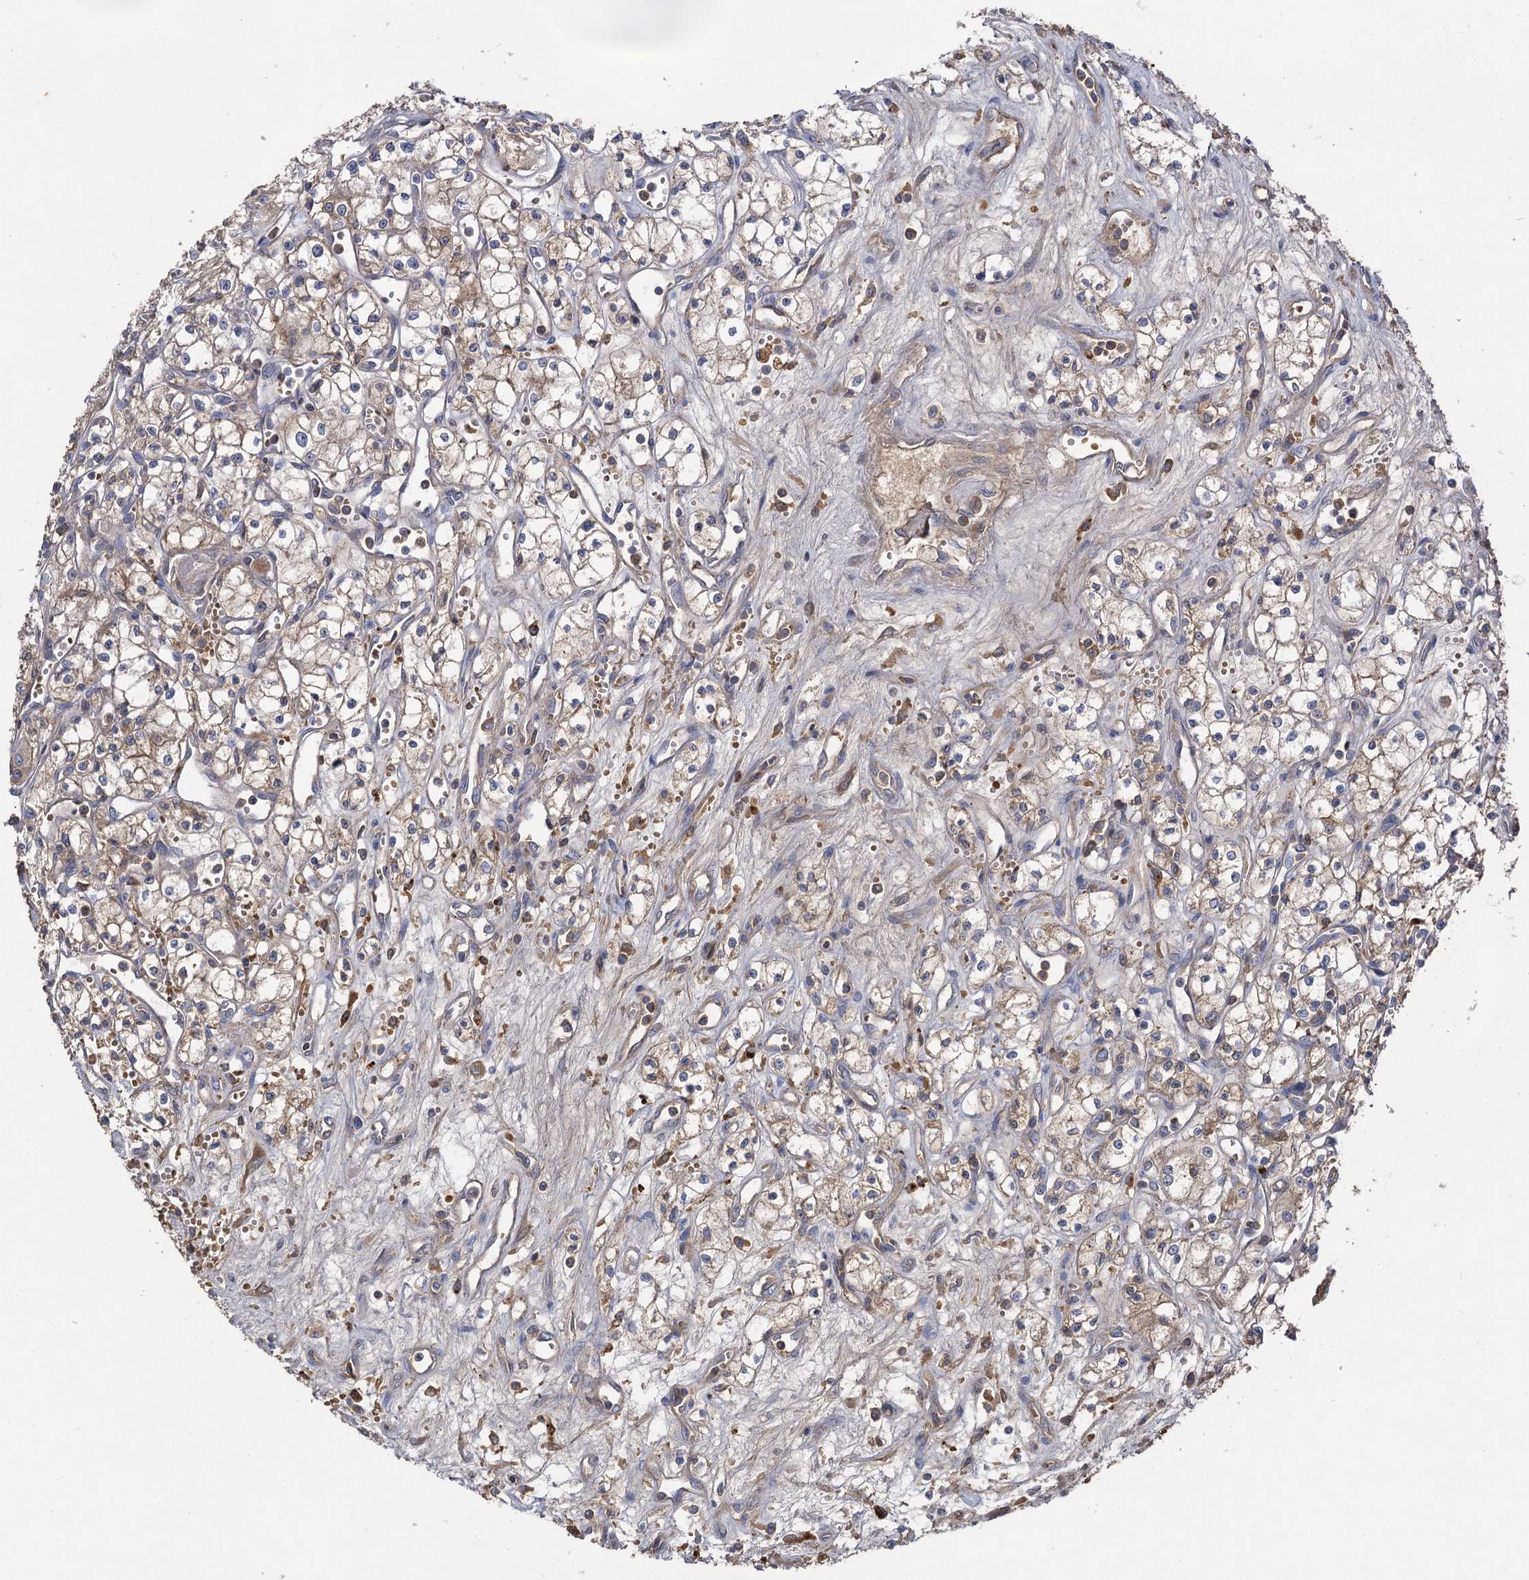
{"staining": {"intensity": "moderate", "quantity": ">75%", "location": "cytoplasmic/membranous"}, "tissue": "renal cancer", "cell_type": "Tumor cells", "image_type": "cancer", "snomed": [{"axis": "morphology", "description": "Adenocarcinoma, NOS"}, {"axis": "topography", "description": "Kidney"}], "caption": "Moderate cytoplasmic/membranous expression for a protein is present in approximately >75% of tumor cells of renal cancer using immunohistochemistry.", "gene": "USP50", "patient": {"sex": "male", "age": 59}}